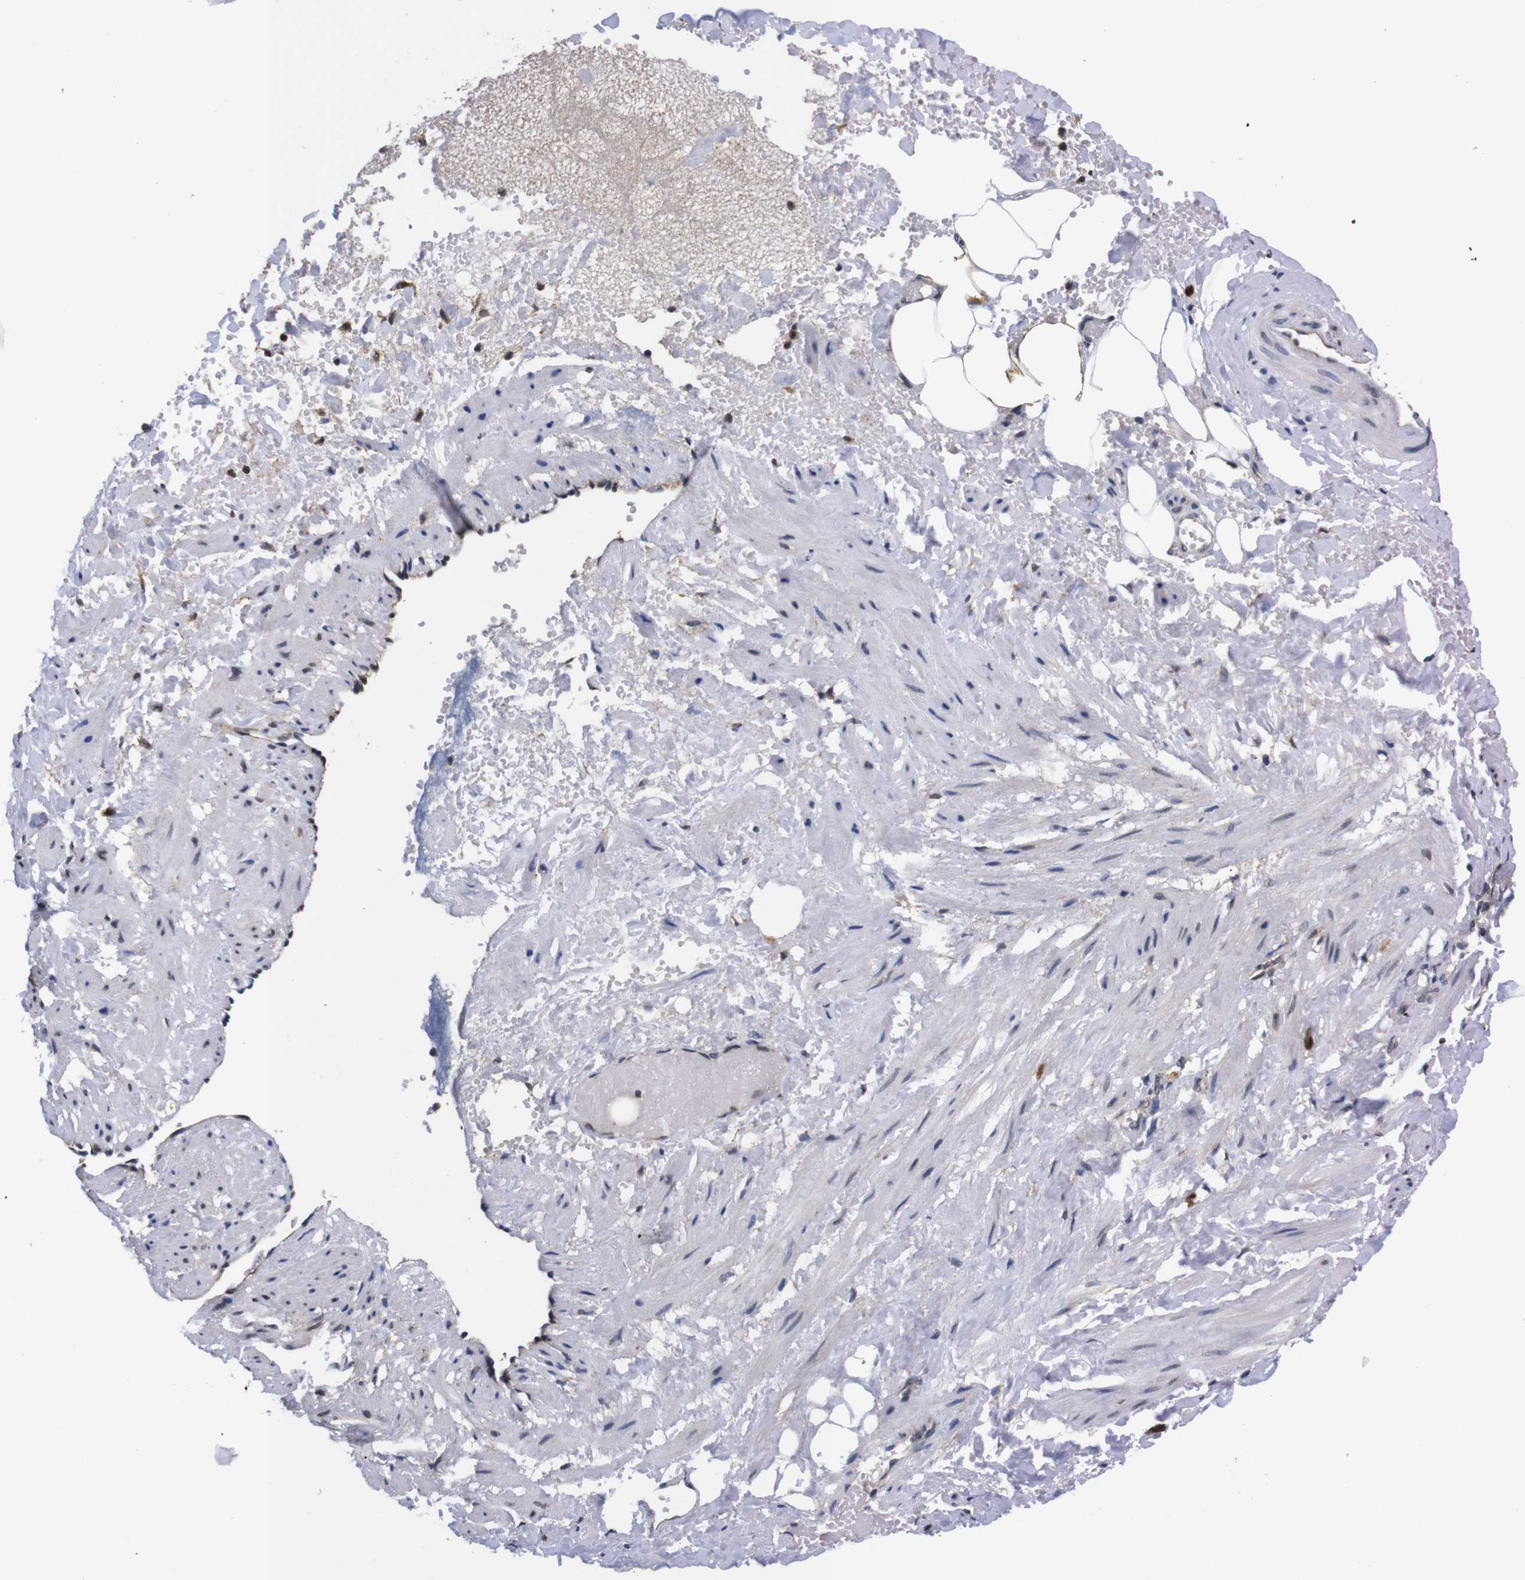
{"staining": {"intensity": "negative", "quantity": "none", "location": "none"}, "tissue": "adipose tissue", "cell_type": "Adipocytes", "image_type": "normal", "snomed": [{"axis": "morphology", "description": "Normal tissue, NOS"}, {"axis": "topography", "description": "Soft tissue"}, {"axis": "topography", "description": "Vascular tissue"}], "caption": "This photomicrograph is of benign adipose tissue stained with immunohistochemistry (IHC) to label a protein in brown with the nuclei are counter-stained blue. There is no staining in adipocytes. (DAB (3,3'-diaminobenzidine) immunohistochemistry with hematoxylin counter stain).", "gene": "UBQLN2", "patient": {"sex": "female", "age": 35}}